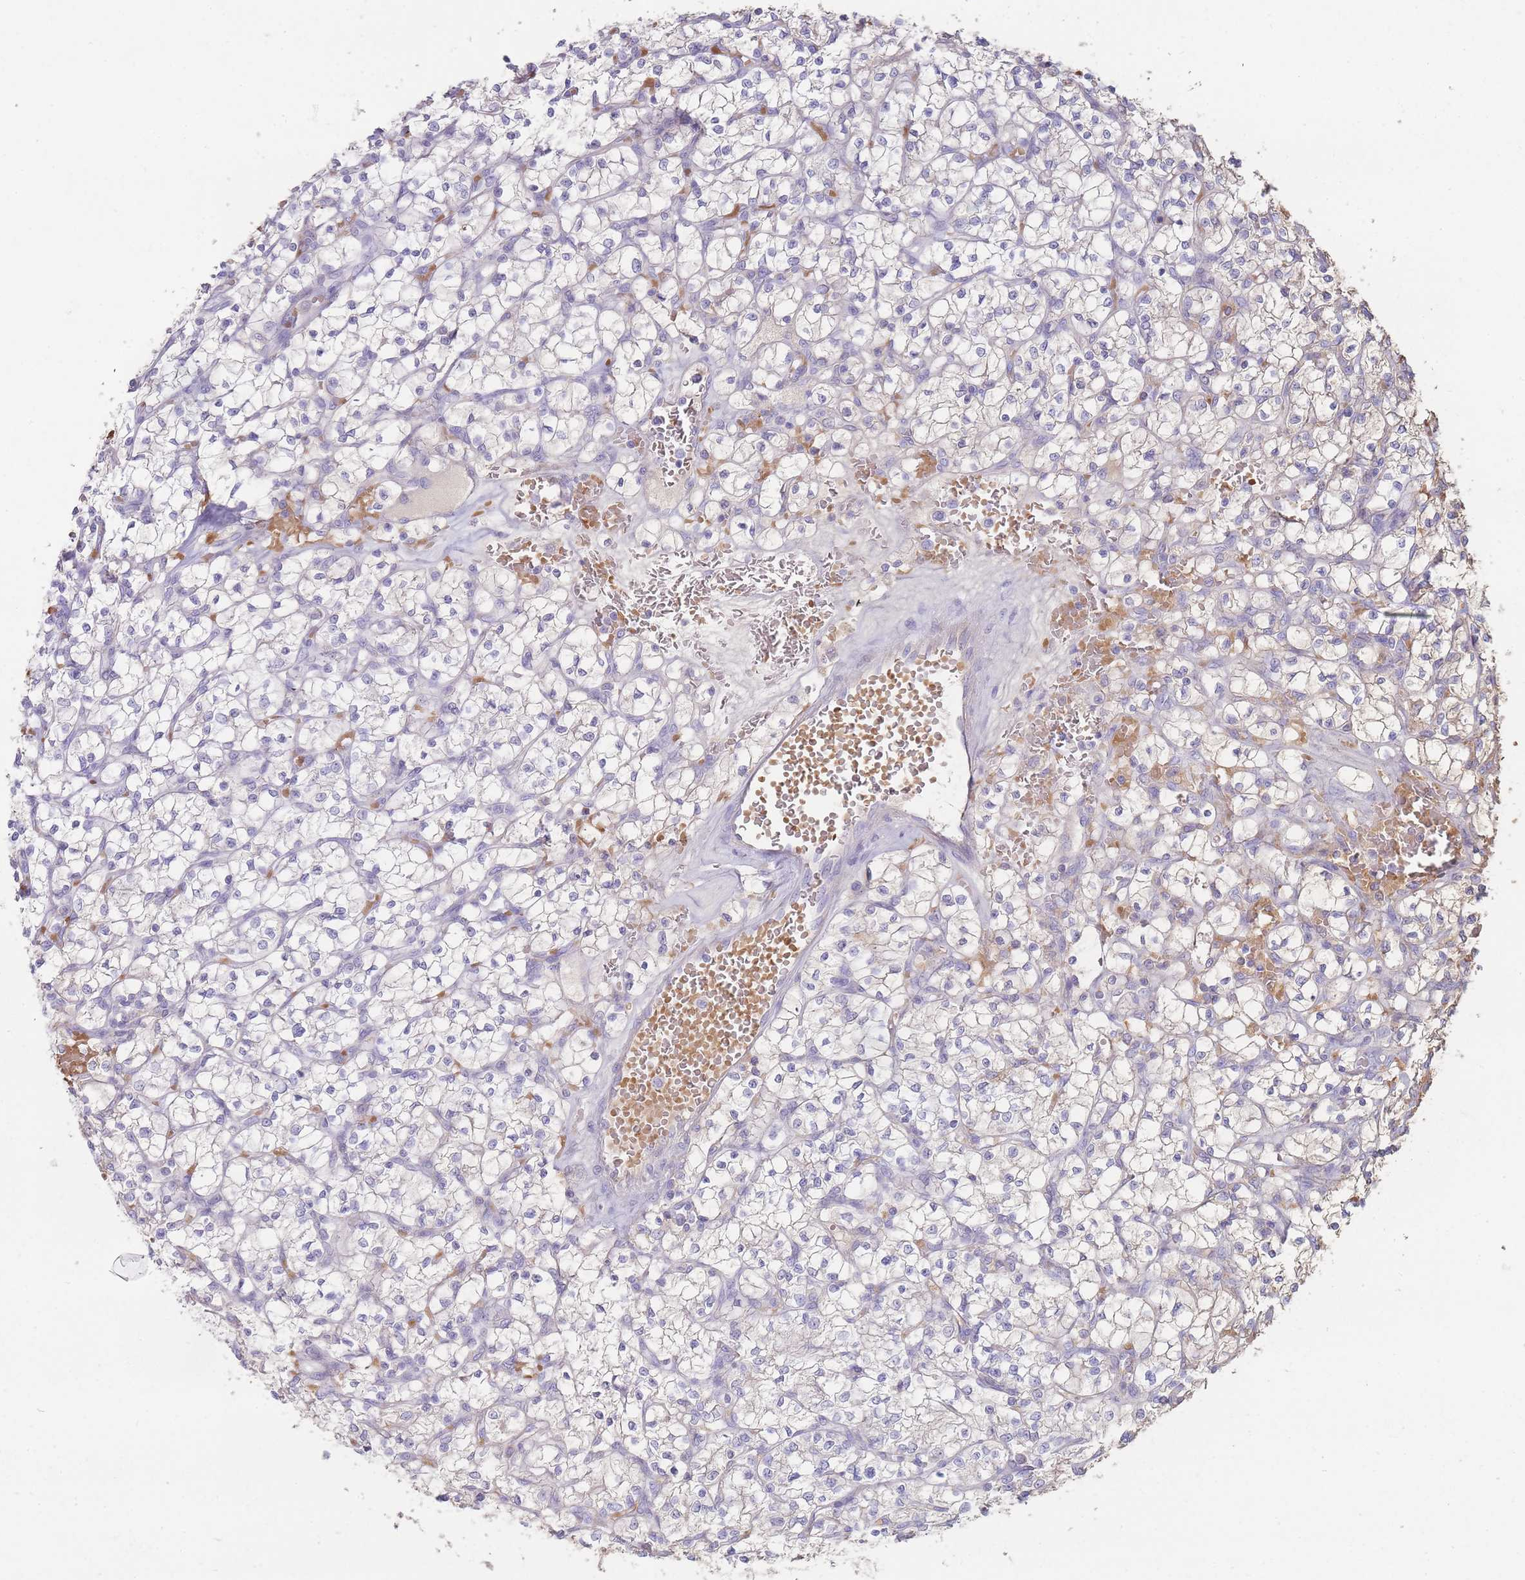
{"staining": {"intensity": "negative", "quantity": "none", "location": "none"}, "tissue": "renal cancer", "cell_type": "Tumor cells", "image_type": "cancer", "snomed": [{"axis": "morphology", "description": "Adenocarcinoma, NOS"}, {"axis": "topography", "description": "Kidney"}], "caption": "Micrograph shows no significant protein positivity in tumor cells of renal adenocarcinoma.", "gene": "HBG2", "patient": {"sex": "female", "age": 64}}